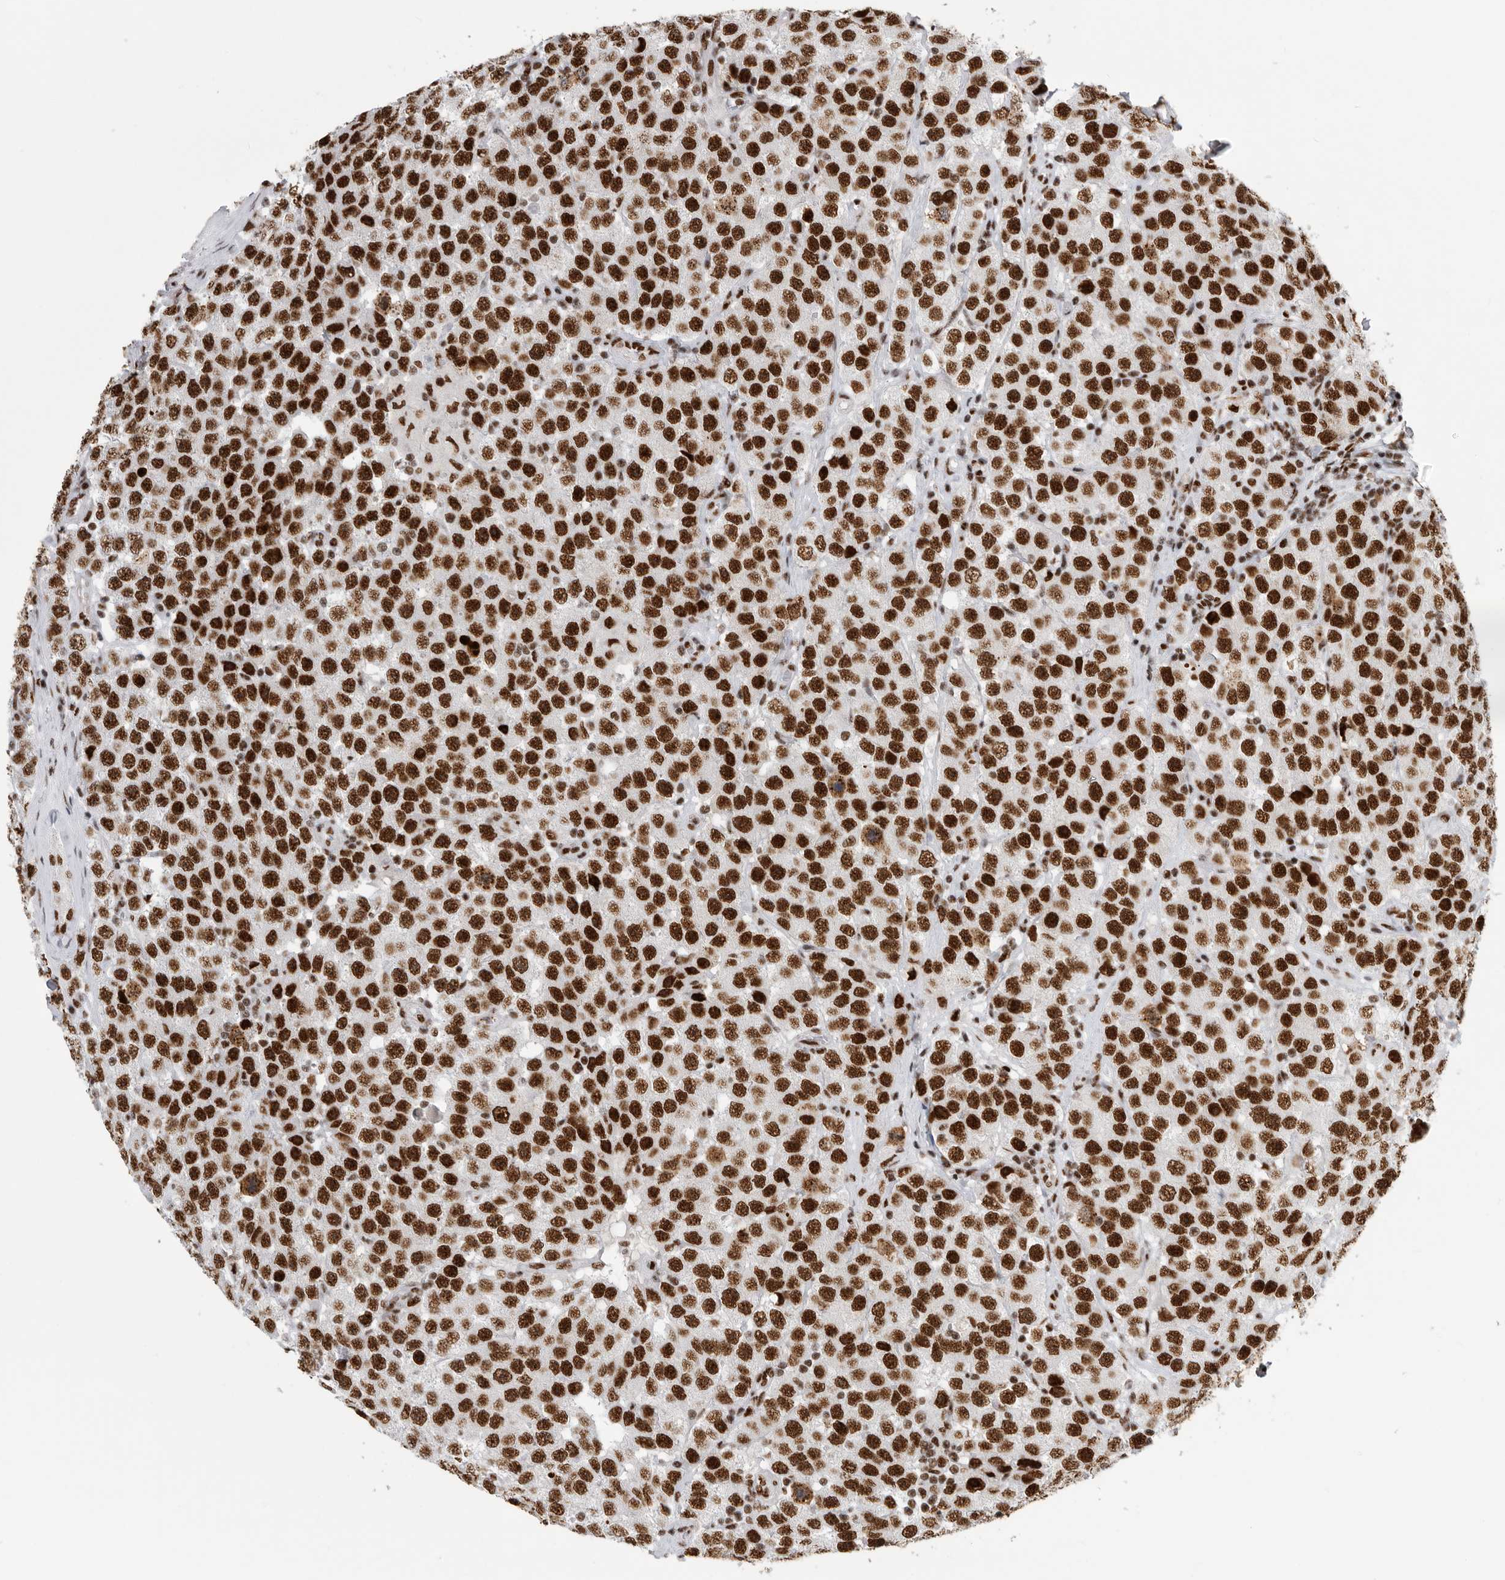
{"staining": {"intensity": "strong", "quantity": ">75%", "location": "nuclear"}, "tissue": "testis cancer", "cell_type": "Tumor cells", "image_type": "cancer", "snomed": [{"axis": "morphology", "description": "Seminoma, NOS"}, {"axis": "morphology", "description": "Carcinoma, Embryonal, NOS"}, {"axis": "topography", "description": "Testis"}], "caption": "An immunohistochemistry histopathology image of tumor tissue is shown. Protein staining in brown shows strong nuclear positivity in testis embryonal carcinoma within tumor cells.", "gene": "BCLAF1", "patient": {"sex": "male", "age": 28}}